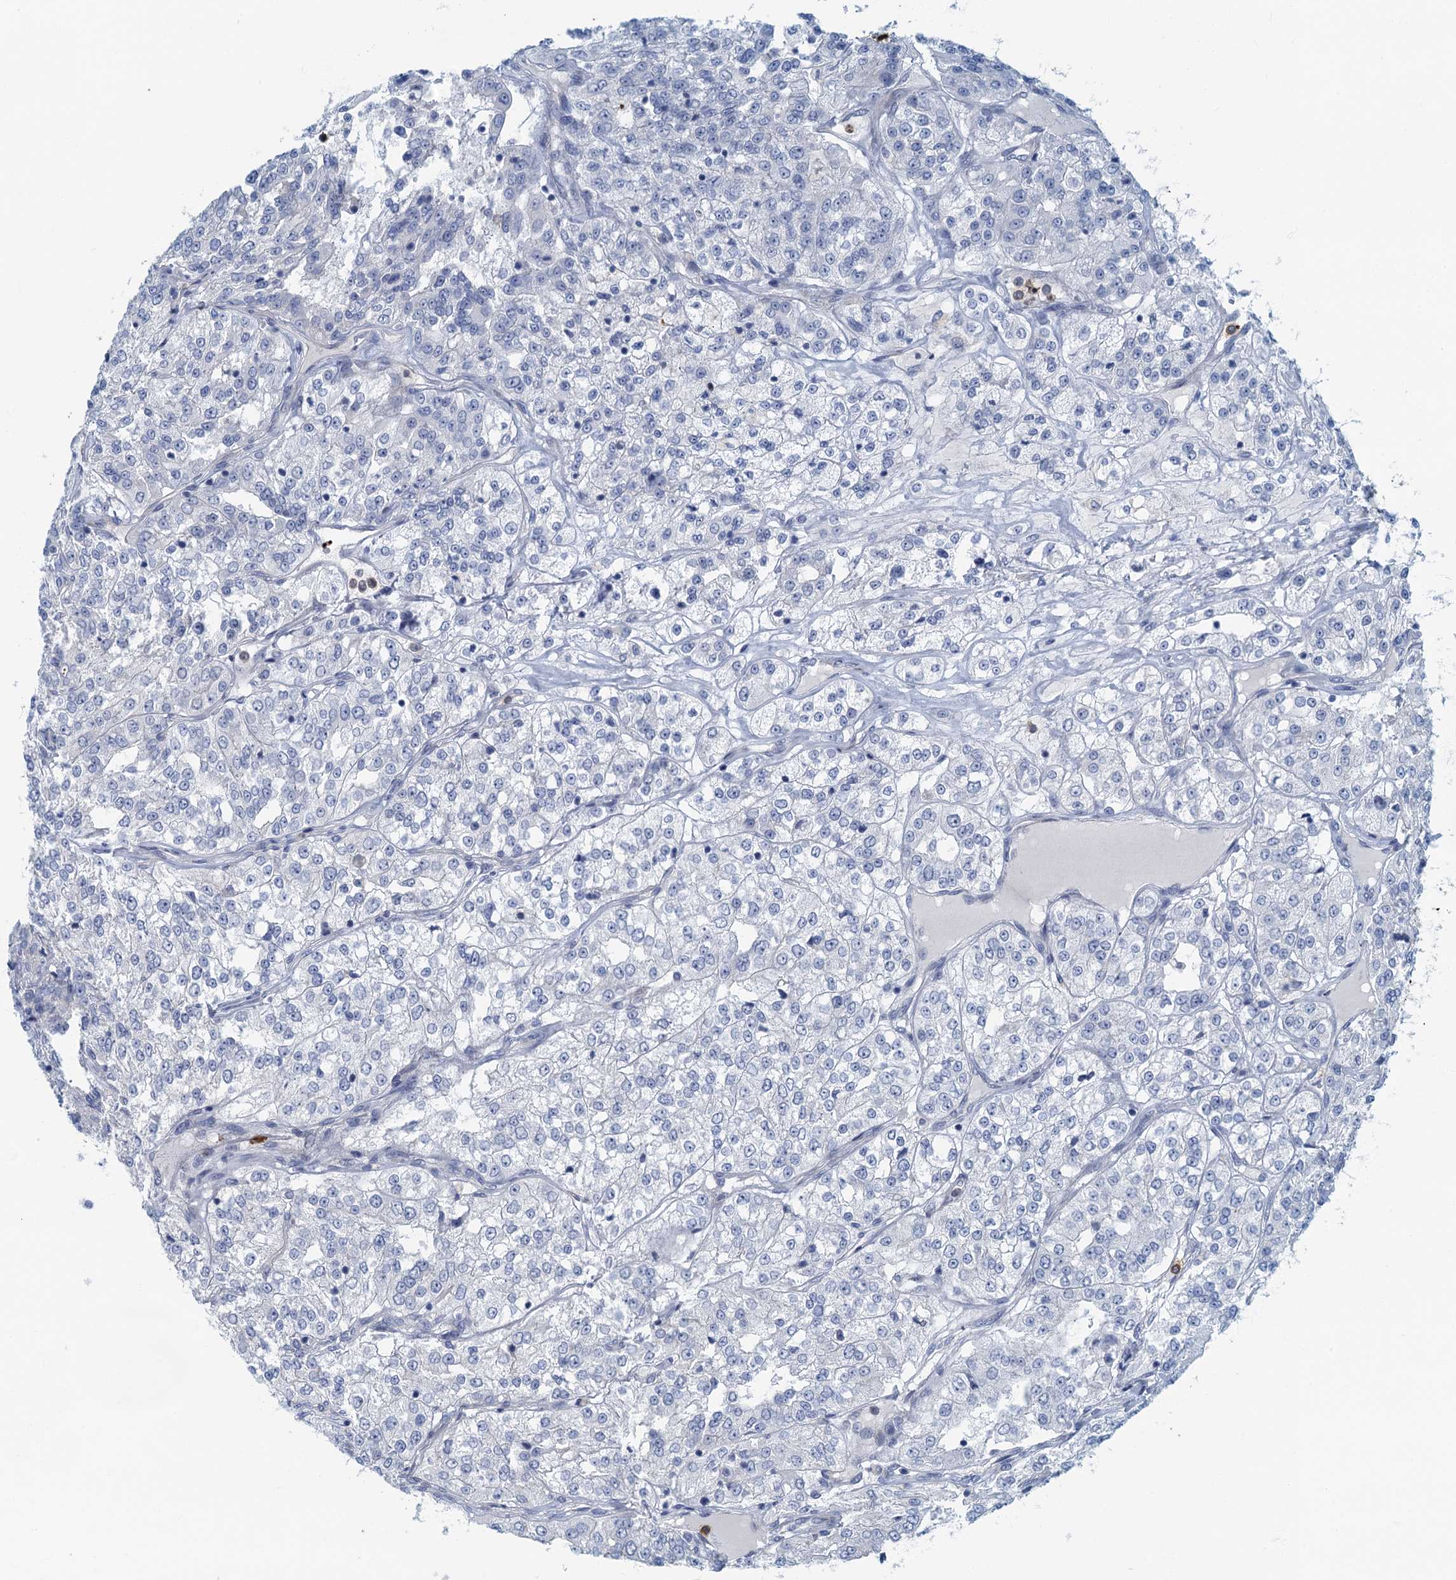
{"staining": {"intensity": "negative", "quantity": "none", "location": "none"}, "tissue": "renal cancer", "cell_type": "Tumor cells", "image_type": "cancer", "snomed": [{"axis": "morphology", "description": "Adenocarcinoma, NOS"}, {"axis": "topography", "description": "Kidney"}], "caption": "Immunohistochemistry image of neoplastic tissue: human renal cancer stained with DAB exhibits no significant protein staining in tumor cells.", "gene": "ANKDD1A", "patient": {"sex": "female", "age": 63}}